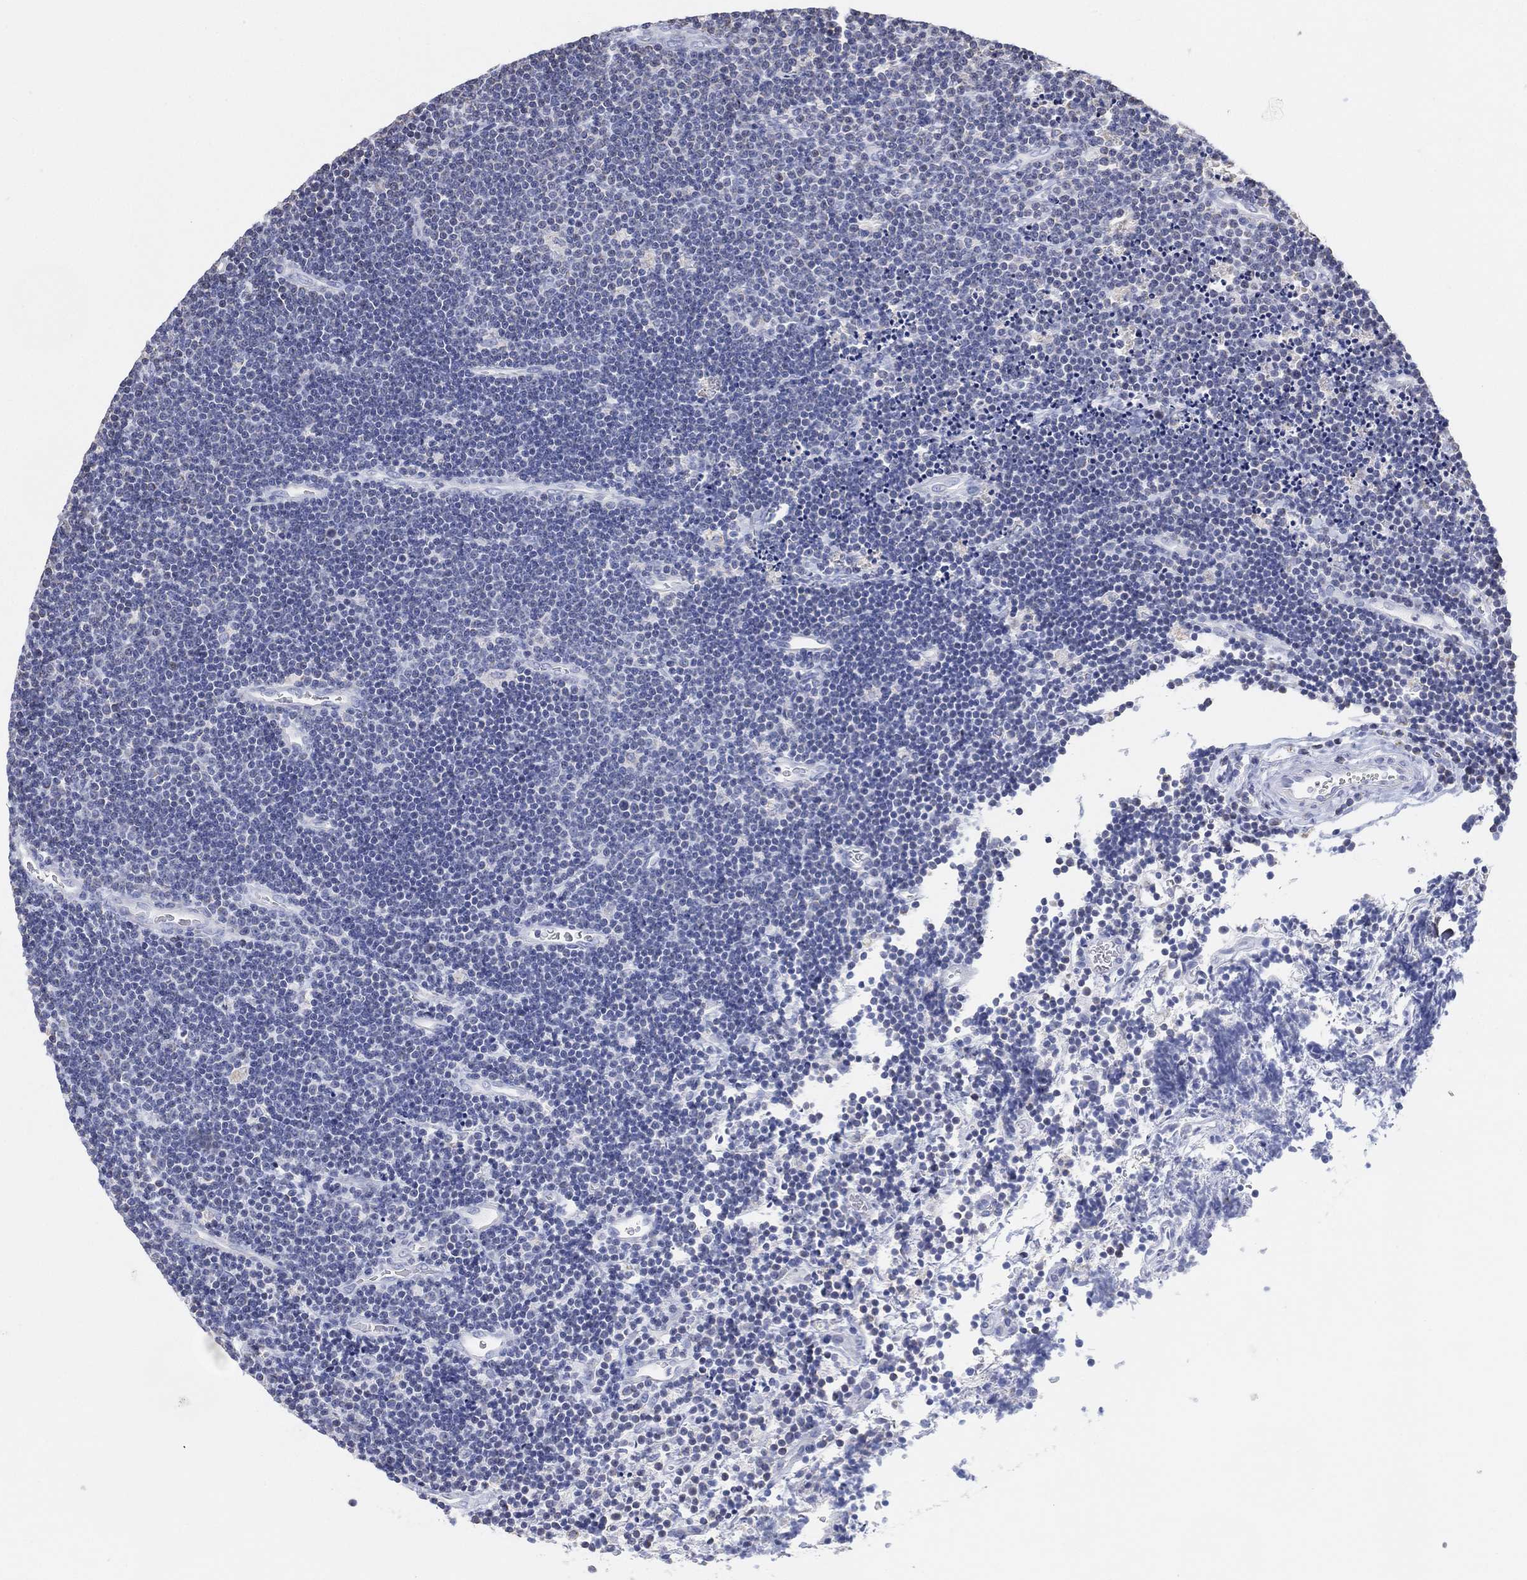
{"staining": {"intensity": "negative", "quantity": "none", "location": "none"}, "tissue": "lymphoma", "cell_type": "Tumor cells", "image_type": "cancer", "snomed": [{"axis": "morphology", "description": "Malignant lymphoma, non-Hodgkin's type, Low grade"}, {"axis": "topography", "description": "Brain"}], "caption": "This is an immunohistochemistry photomicrograph of malignant lymphoma, non-Hodgkin's type (low-grade). There is no positivity in tumor cells.", "gene": "CFTR", "patient": {"sex": "female", "age": 66}}